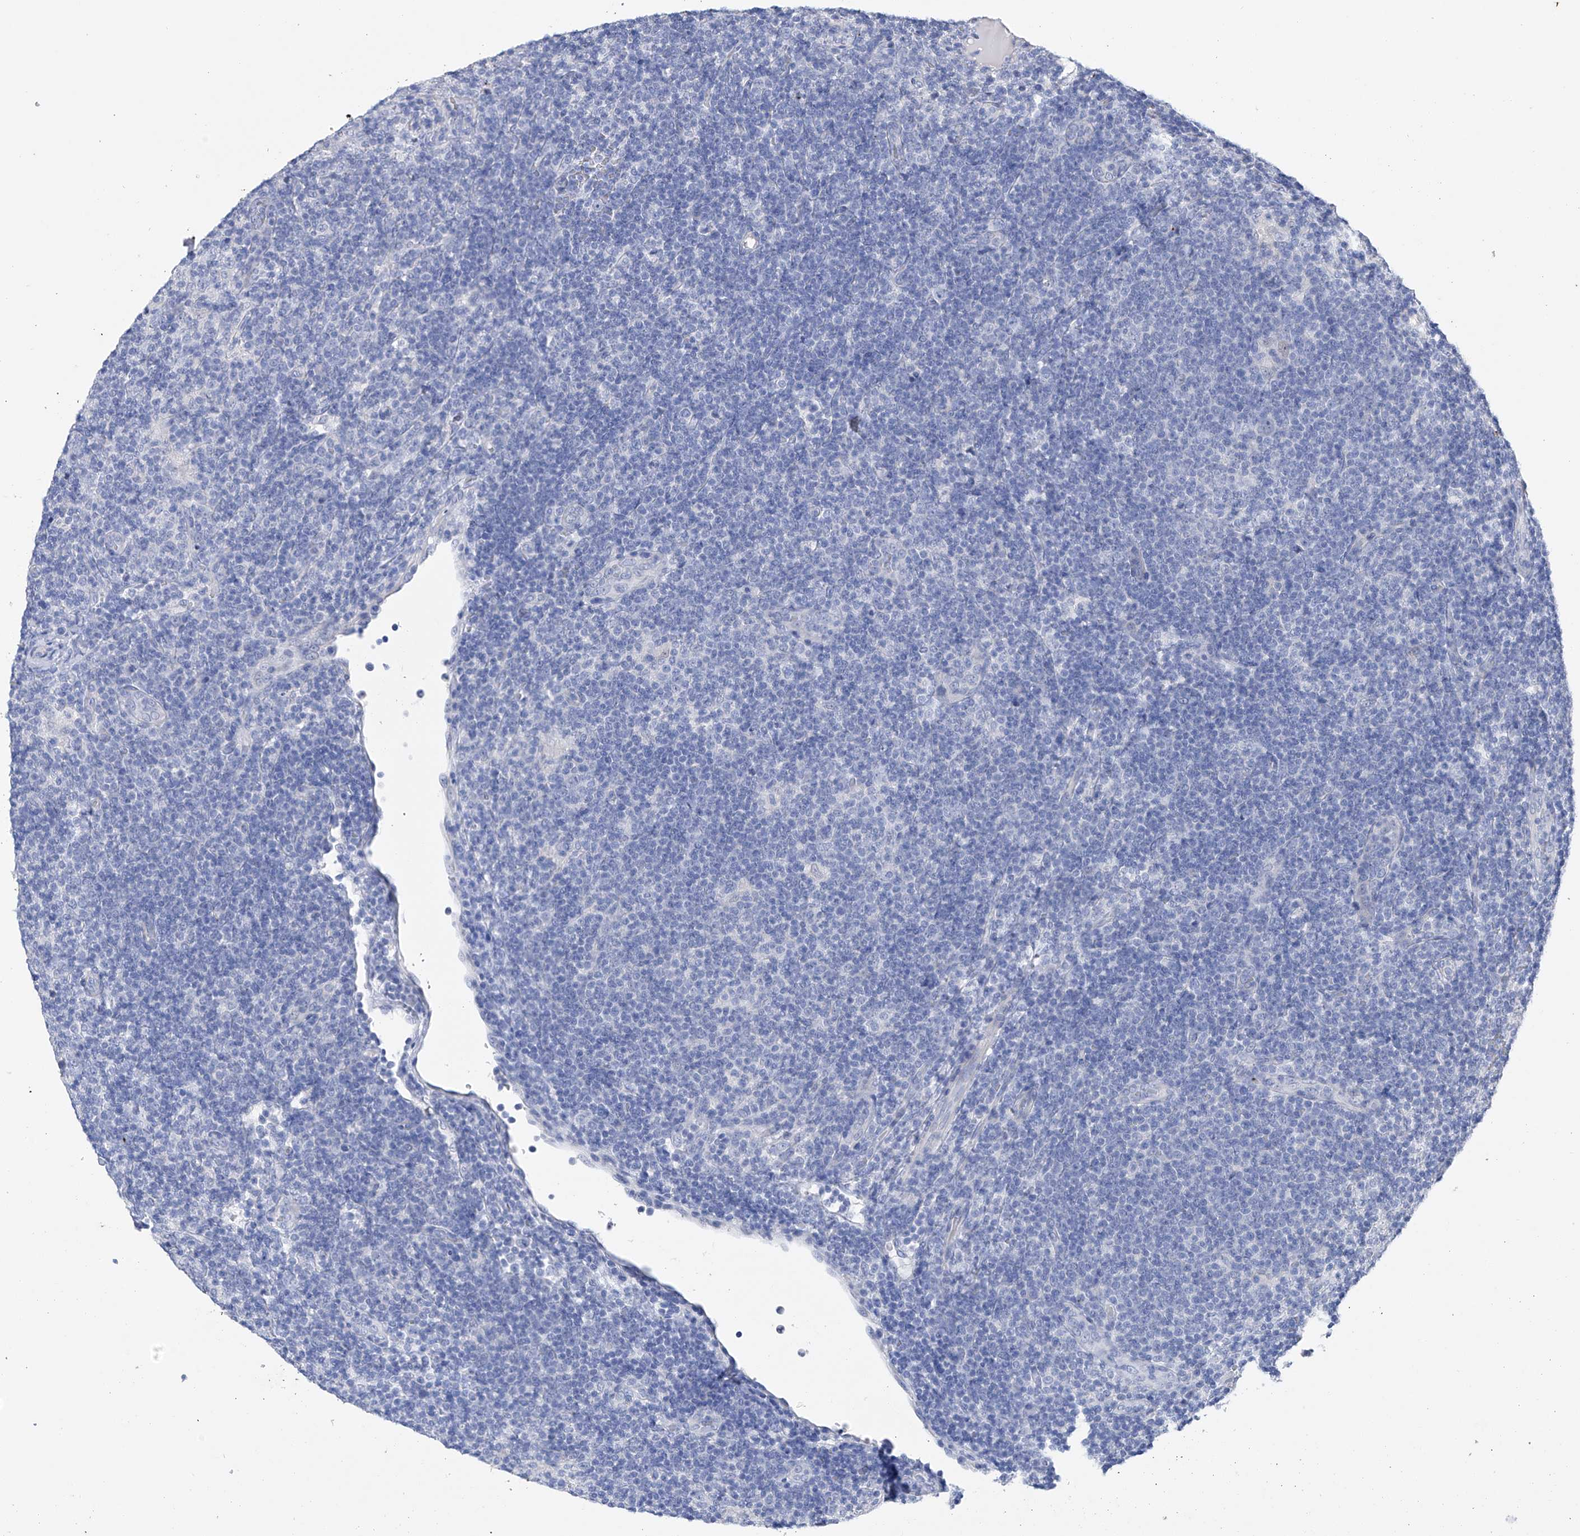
{"staining": {"intensity": "negative", "quantity": "none", "location": "none"}, "tissue": "lymphoma", "cell_type": "Tumor cells", "image_type": "cancer", "snomed": [{"axis": "morphology", "description": "Hodgkin's disease, NOS"}, {"axis": "topography", "description": "Lymph node"}], "caption": "This is an immunohistochemistry histopathology image of human lymphoma. There is no expression in tumor cells.", "gene": "ADRA1A", "patient": {"sex": "female", "age": 57}}